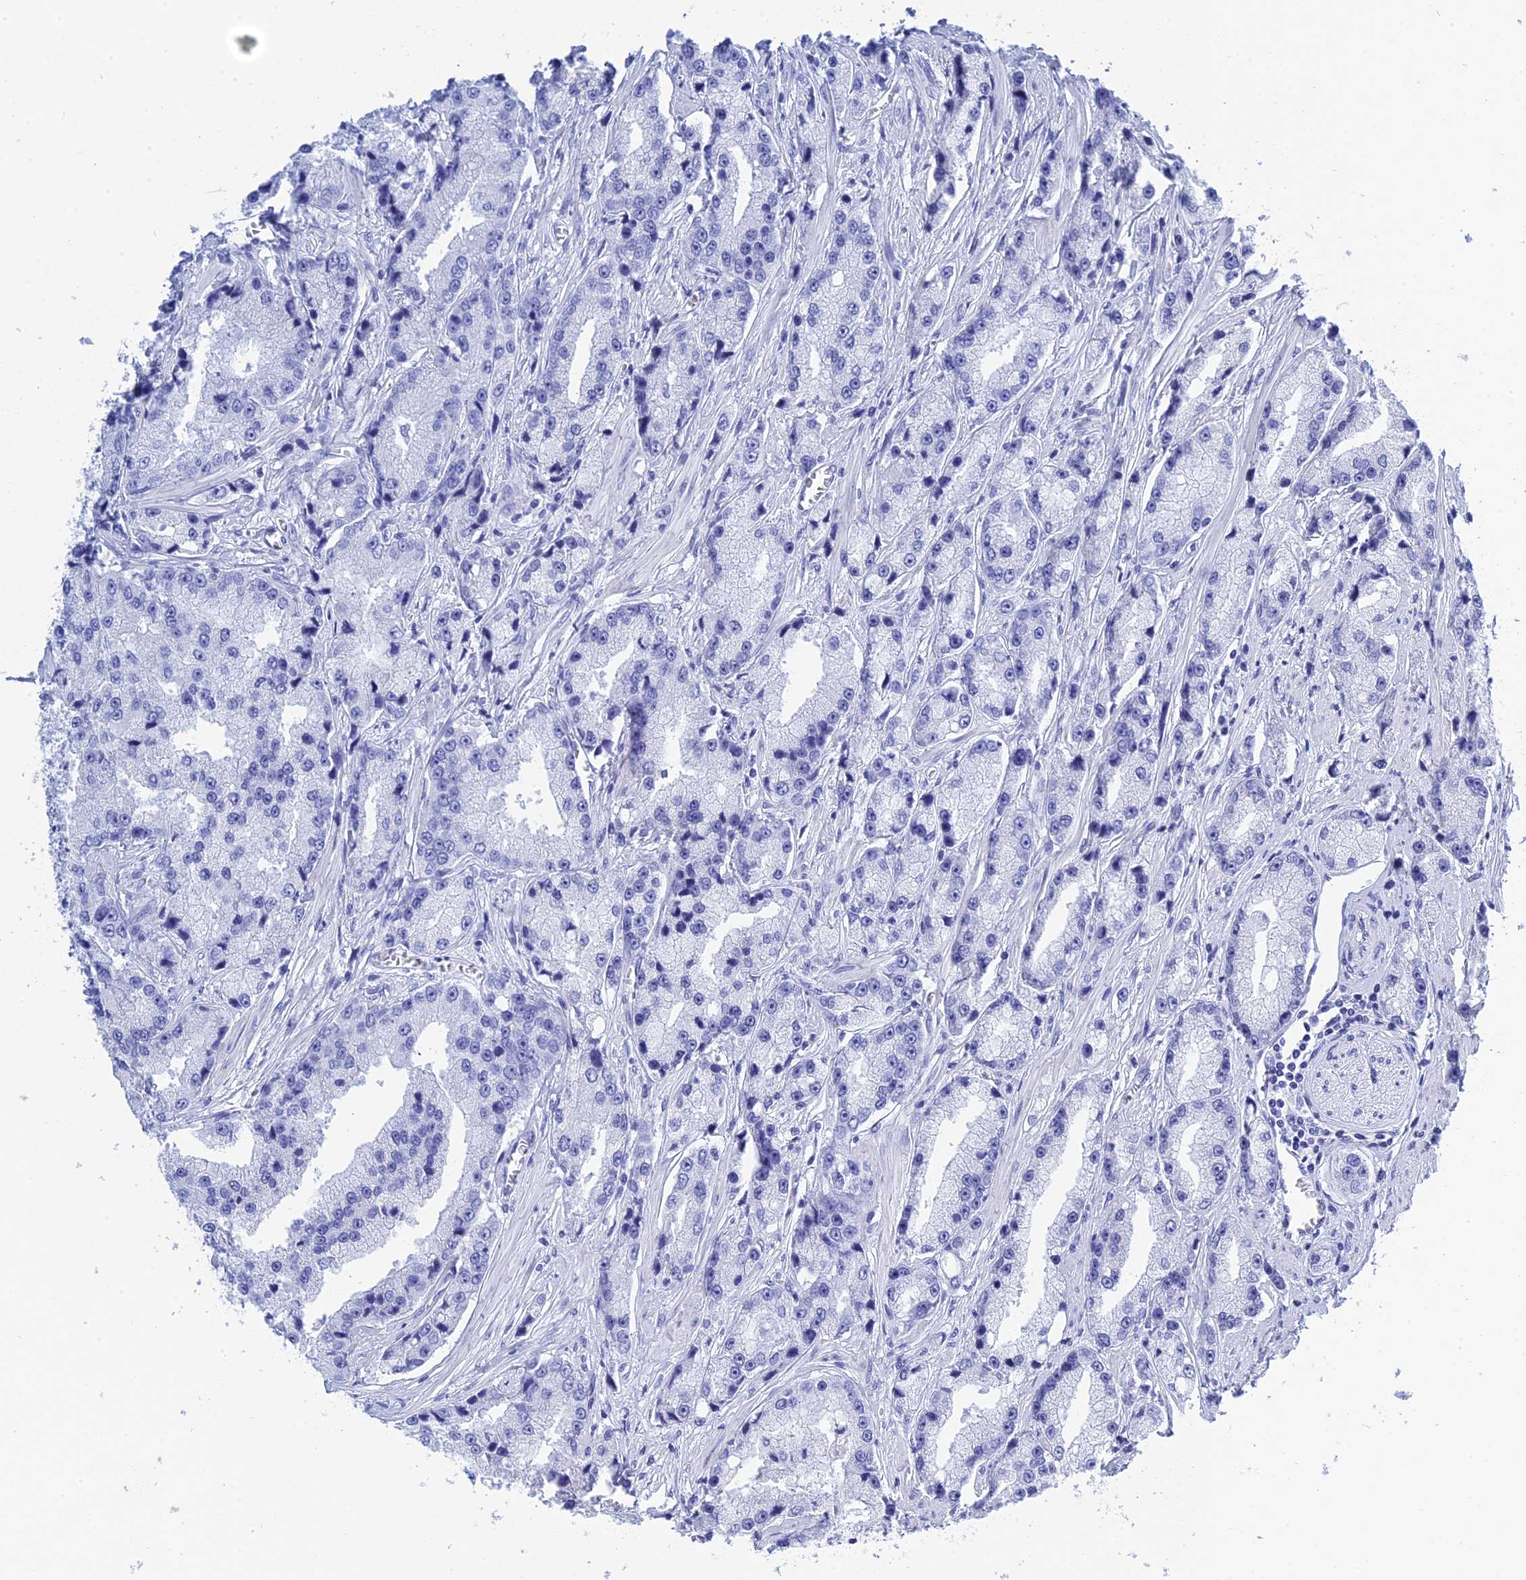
{"staining": {"intensity": "negative", "quantity": "none", "location": "none"}, "tissue": "prostate cancer", "cell_type": "Tumor cells", "image_type": "cancer", "snomed": [{"axis": "morphology", "description": "Adenocarcinoma, High grade"}, {"axis": "topography", "description": "Prostate"}], "caption": "Immunohistochemical staining of high-grade adenocarcinoma (prostate) demonstrates no significant positivity in tumor cells.", "gene": "TEX101", "patient": {"sex": "male", "age": 74}}